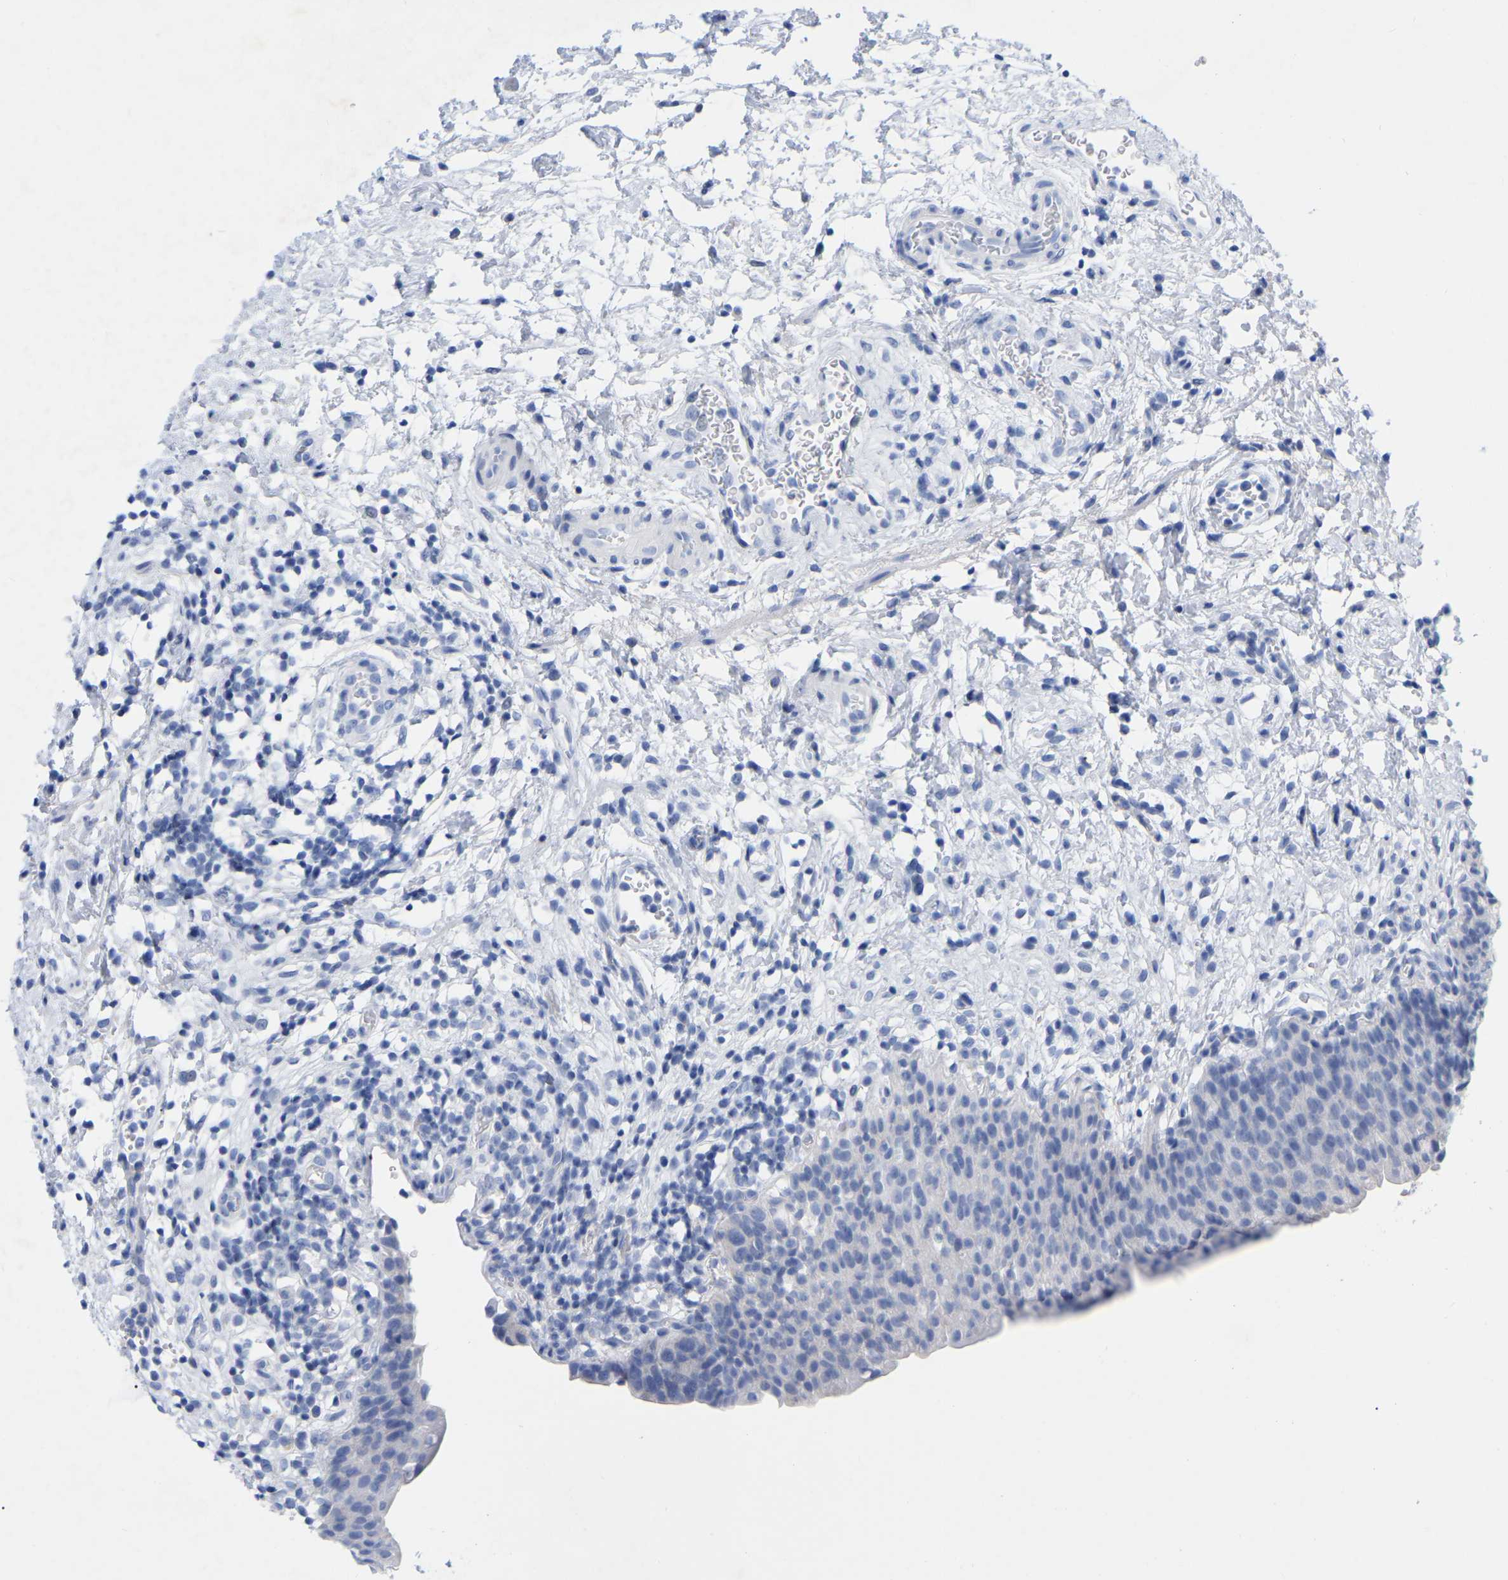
{"staining": {"intensity": "negative", "quantity": "none", "location": "none"}, "tissue": "urinary bladder", "cell_type": "Urothelial cells", "image_type": "normal", "snomed": [{"axis": "morphology", "description": "Normal tissue, NOS"}, {"axis": "topography", "description": "Urinary bladder"}], "caption": "This is a histopathology image of IHC staining of unremarkable urinary bladder, which shows no expression in urothelial cells. (Stains: DAB immunohistochemistry with hematoxylin counter stain, Microscopy: brightfield microscopy at high magnification).", "gene": "ZNF629", "patient": {"sex": "male", "age": 37}}